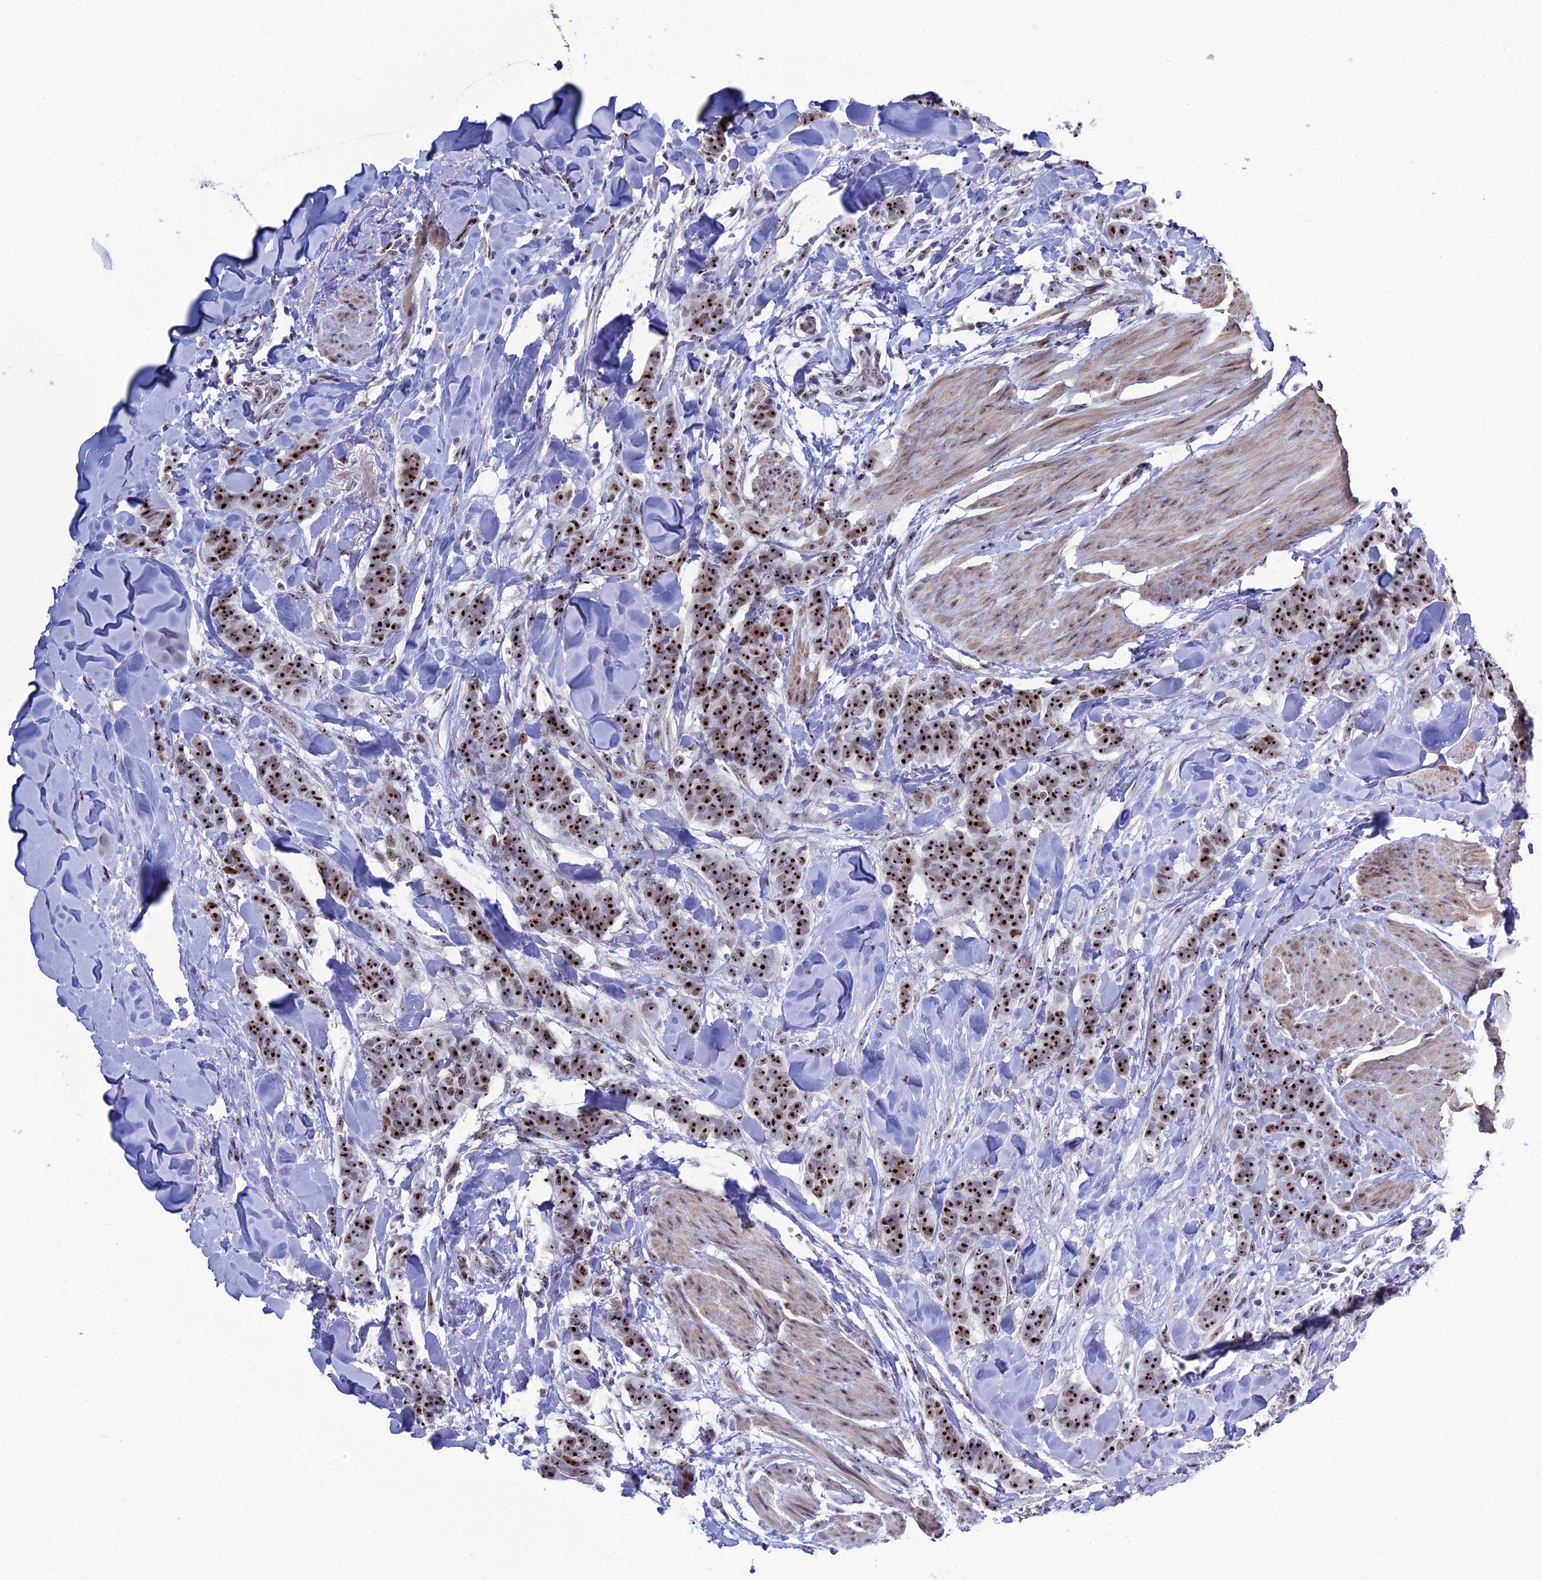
{"staining": {"intensity": "strong", "quantity": ">75%", "location": "nuclear"}, "tissue": "breast cancer", "cell_type": "Tumor cells", "image_type": "cancer", "snomed": [{"axis": "morphology", "description": "Duct carcinoma"}, {"axis": "topography", "description": "Breast"}], "caption": "Human breast invasive ductal carcinoma stained with a protein marker exhibits strong staining in tumor cells.", "gene": "CCDC86", "patient": {"sex": "female", "age": 40}}